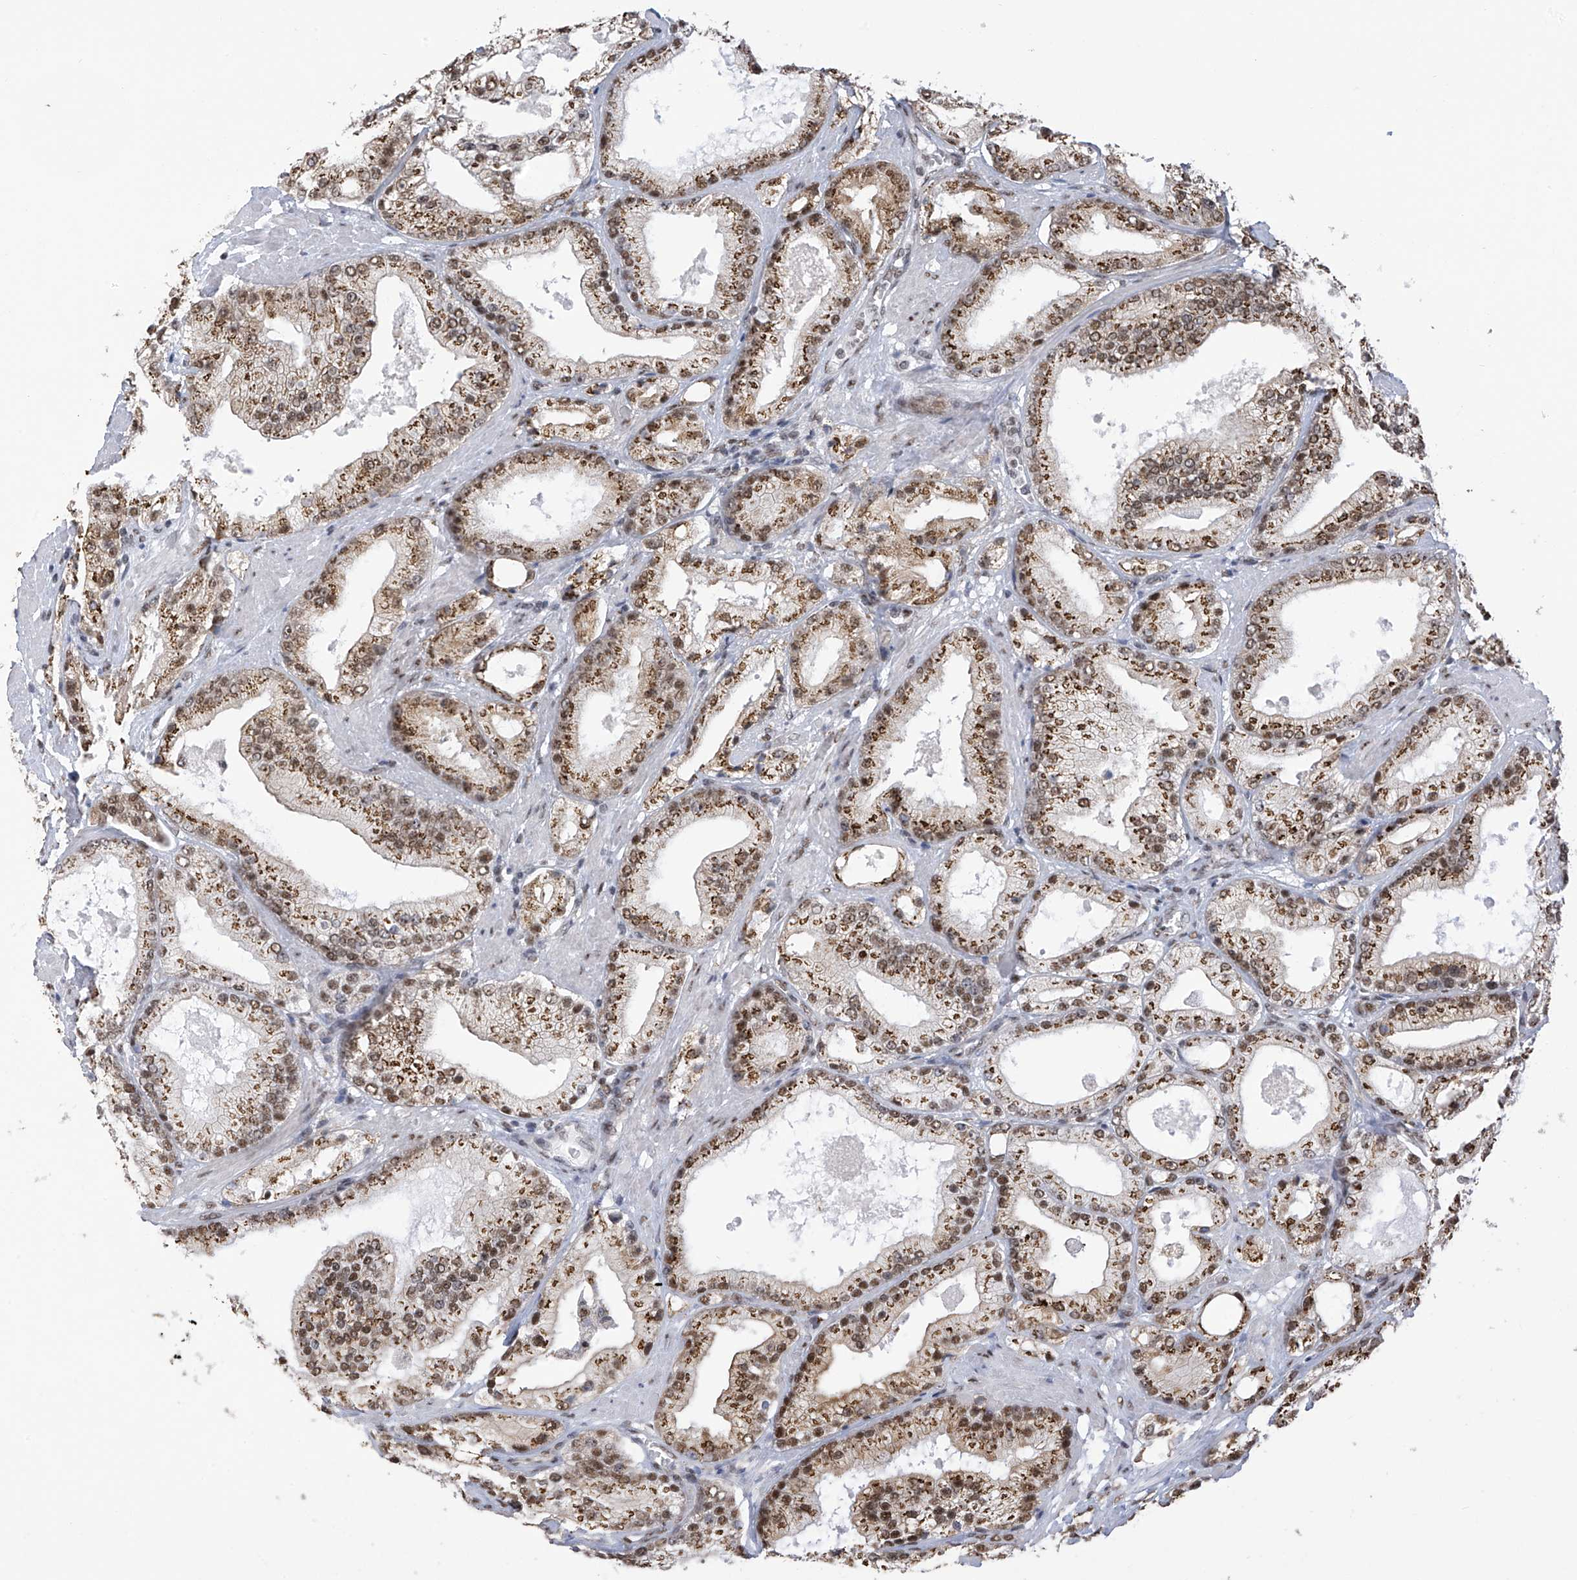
{"staining": {"intensity": "moderate", "quantity": ">75%", "location": "cytoplasmic/membranous,nuclear"}, "tissue": "prostate cancer", "cell_type": "Tumor cells", "image_type": "cancer", "snomed": [{"axis": "morphology", "description": "Adenocarcinoma, Low grade"}, {"axis": "topography", "description": "Prostate"}], "caption": "Prostate cancer was stained to show a protein in brown. There is medium levels of moderate cytoplasmic/membranous and nuclear expression in approximately >75% of tumor cells.", "gene": "APLF", "patient": {"sex": "male", "age": 67}}